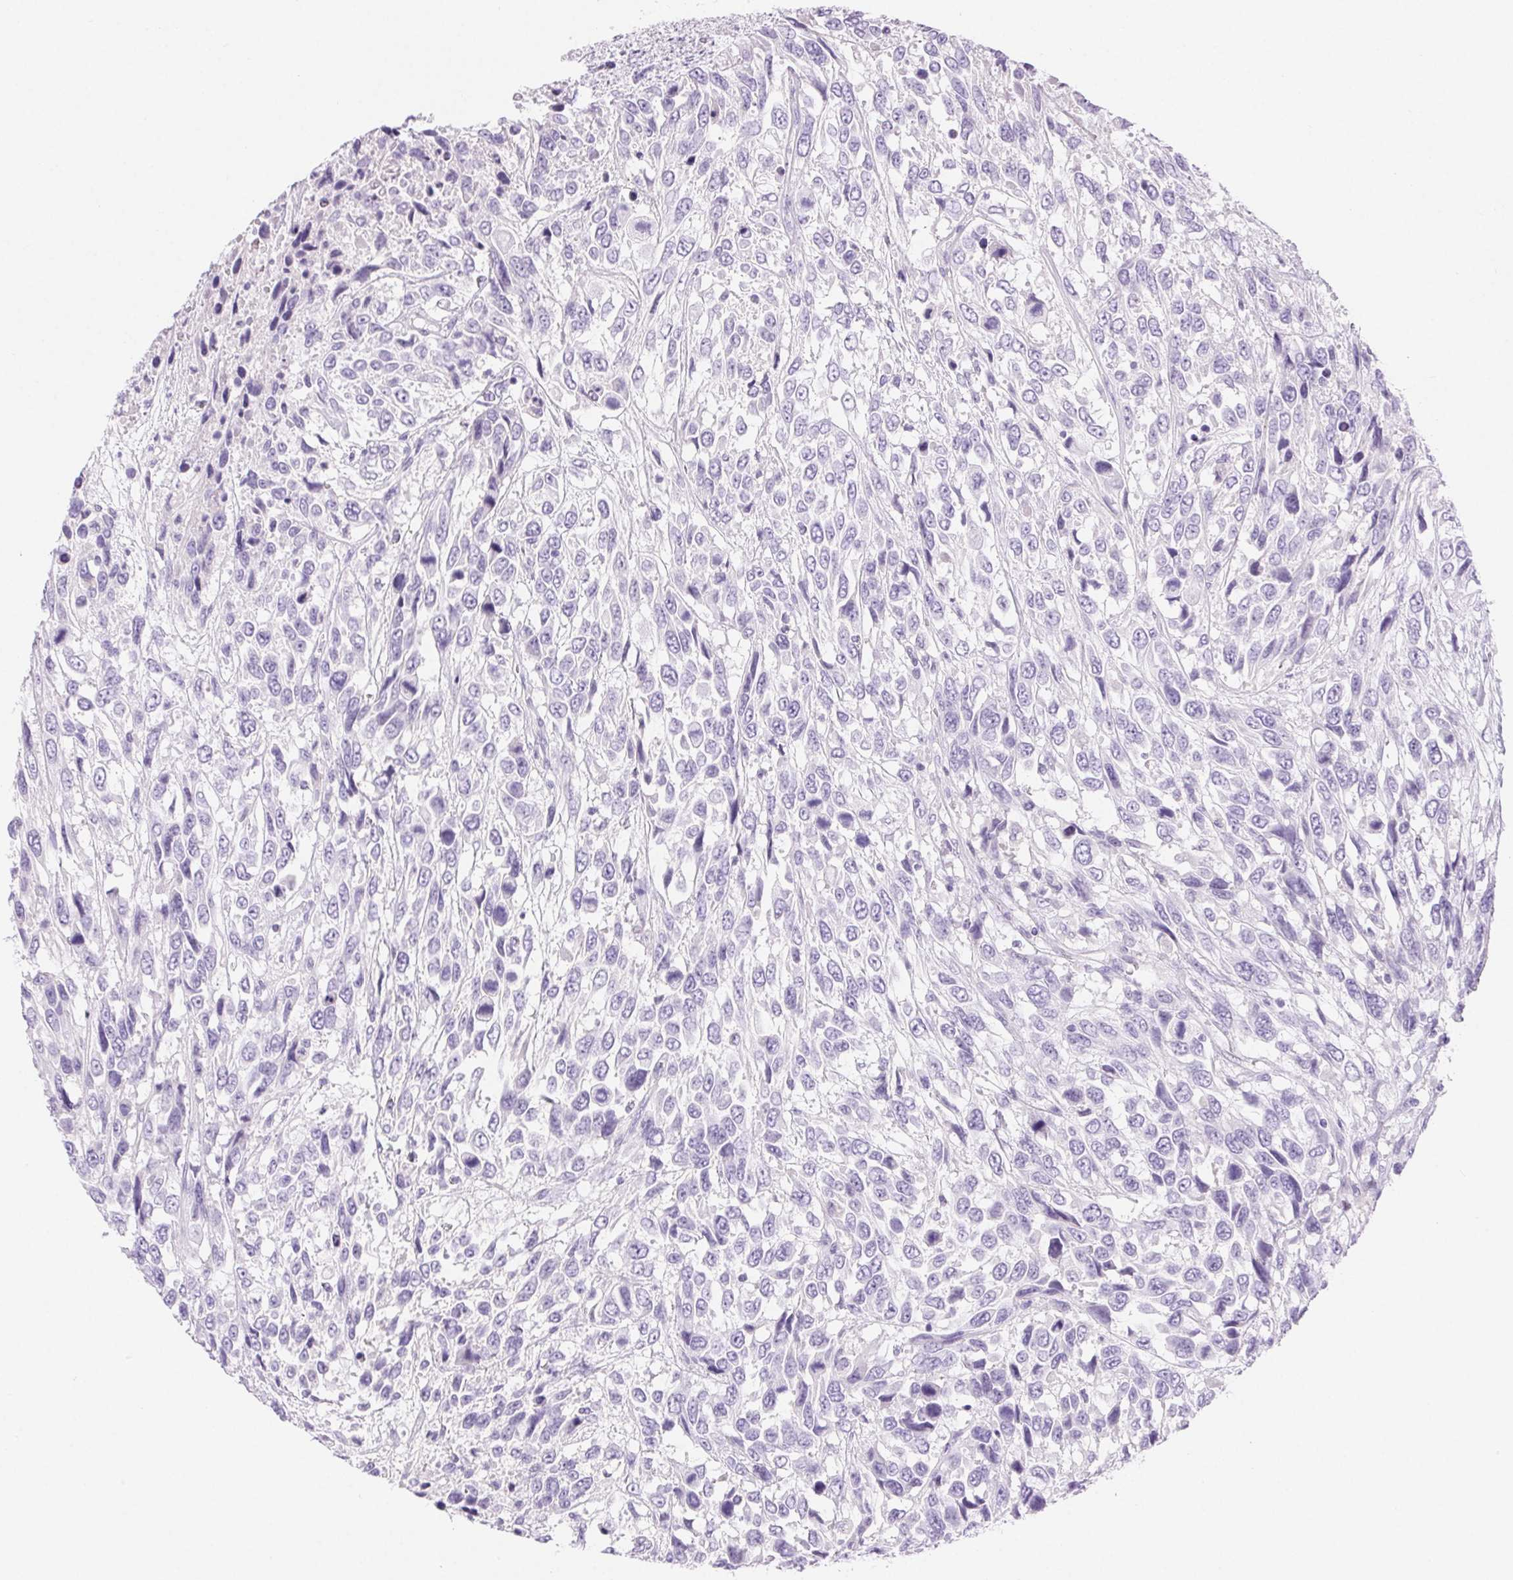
{"staining": {"intensity": "negative", "quantity": "none", "location": "none"}, "tissue": "urothelial cancer", "cell_type": "Tumor cells", "image_type": "cancer", "snomed": [{"axis": "morphology", "description": "Urothelial carcinoma, High grade"}, {"axis": "topography", "description": "Urinary bladder"}], "caption": "The histopathology image reveals no staining of tumor cells in urothelial cancer. (DAB (3,3'-diaminobenzidine) IHC, high magnification).", "gene": "CLDN16", "patient": {"sex": "female", "age": 70}}